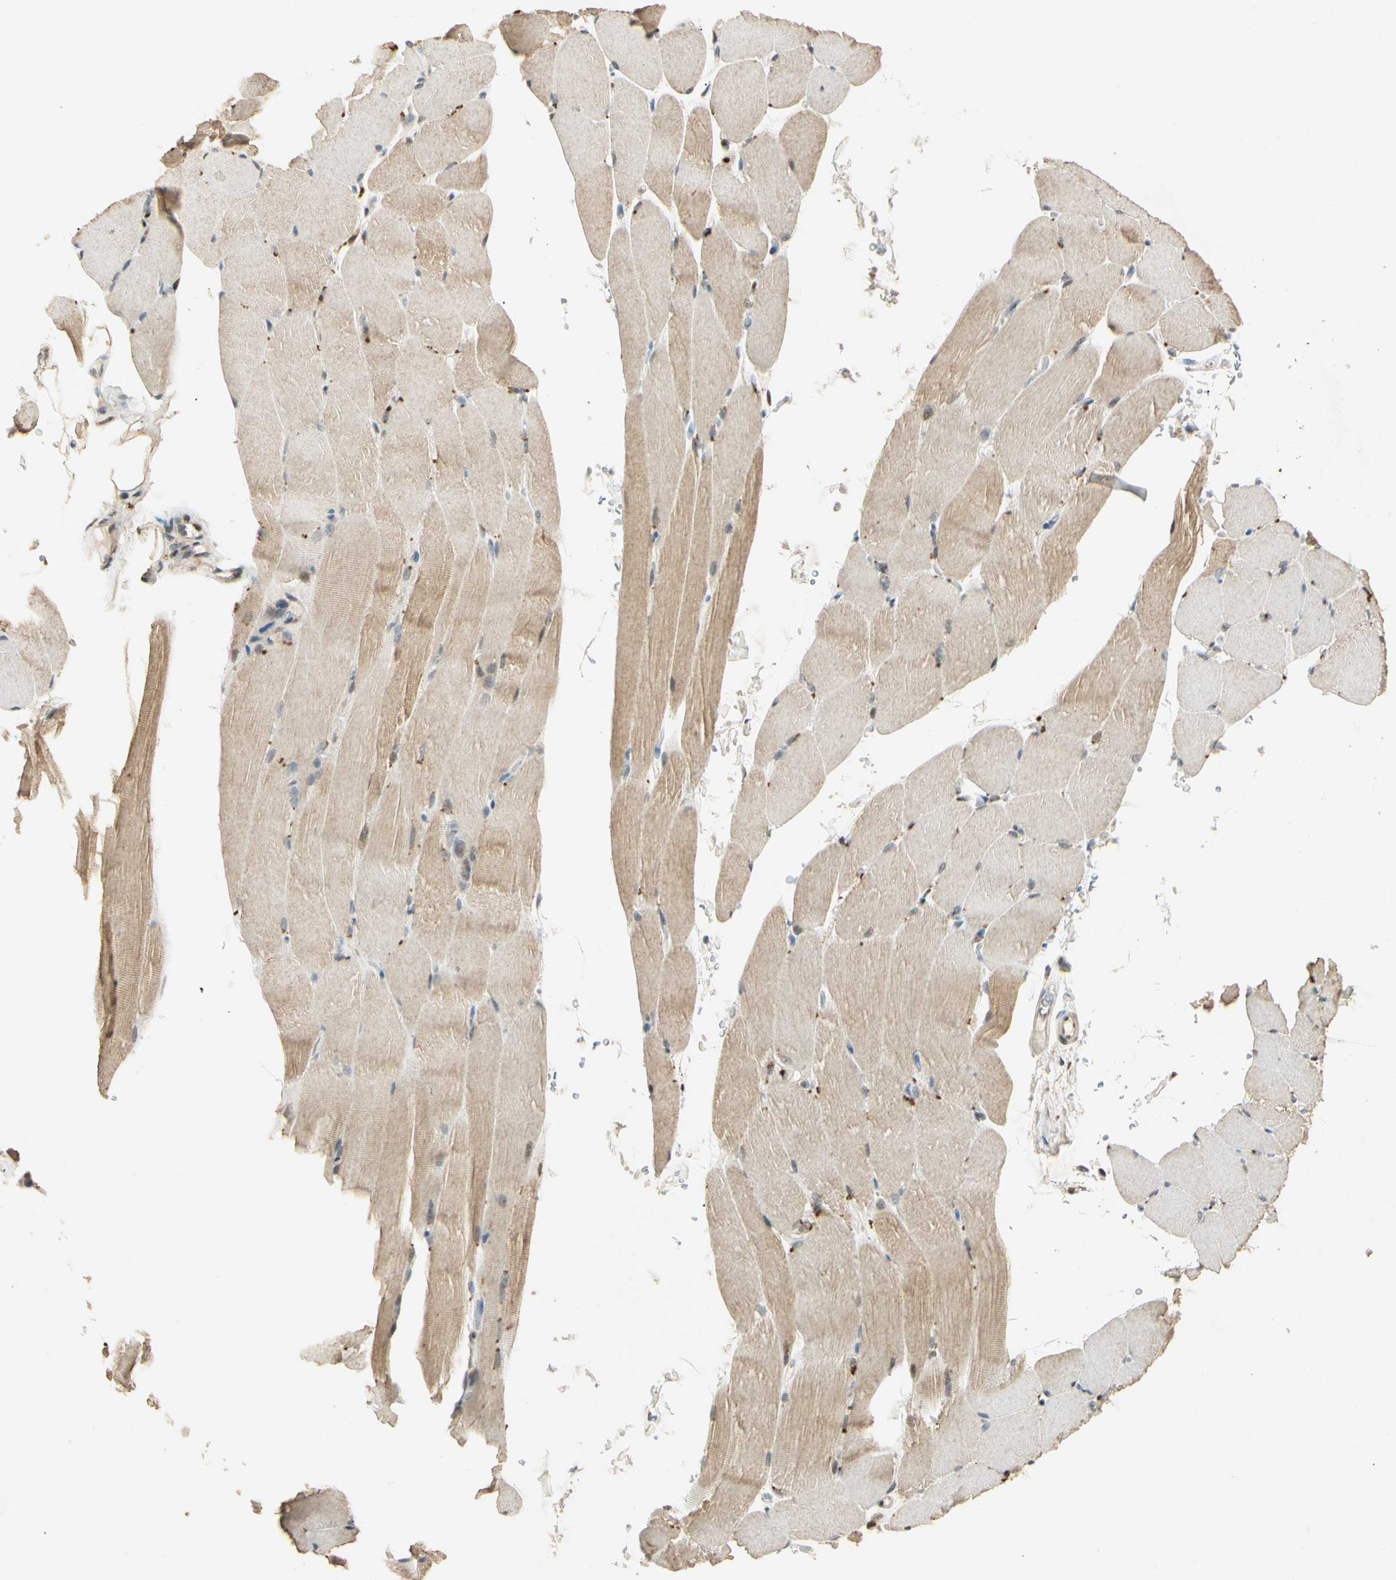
{"staining": {"intensity": "moderate", "quantity": "25%-75%", "location": "cytoplasmic/membranous"}, "tissue": "skeletal muscle", "cell_type": "Myocytes", "image_type": "normal", "snomed": [{"axis": "morphology", "description": "Normal tissue, NOS"}, {"axis": "topography", "description": "Skeletal muscle"}, {"axis": "topography", "description": "Parathyroid gland"}], "caption": "Immunohistochemical staining of unremarkable human skeletal muscle reveals 25%-75% levels of moderate cytoplasmic/membranous protein staining in about 25%-75% of myocytes.", "gene": "HSPA1B", "patient": {"sex": "female", "age": 37}}